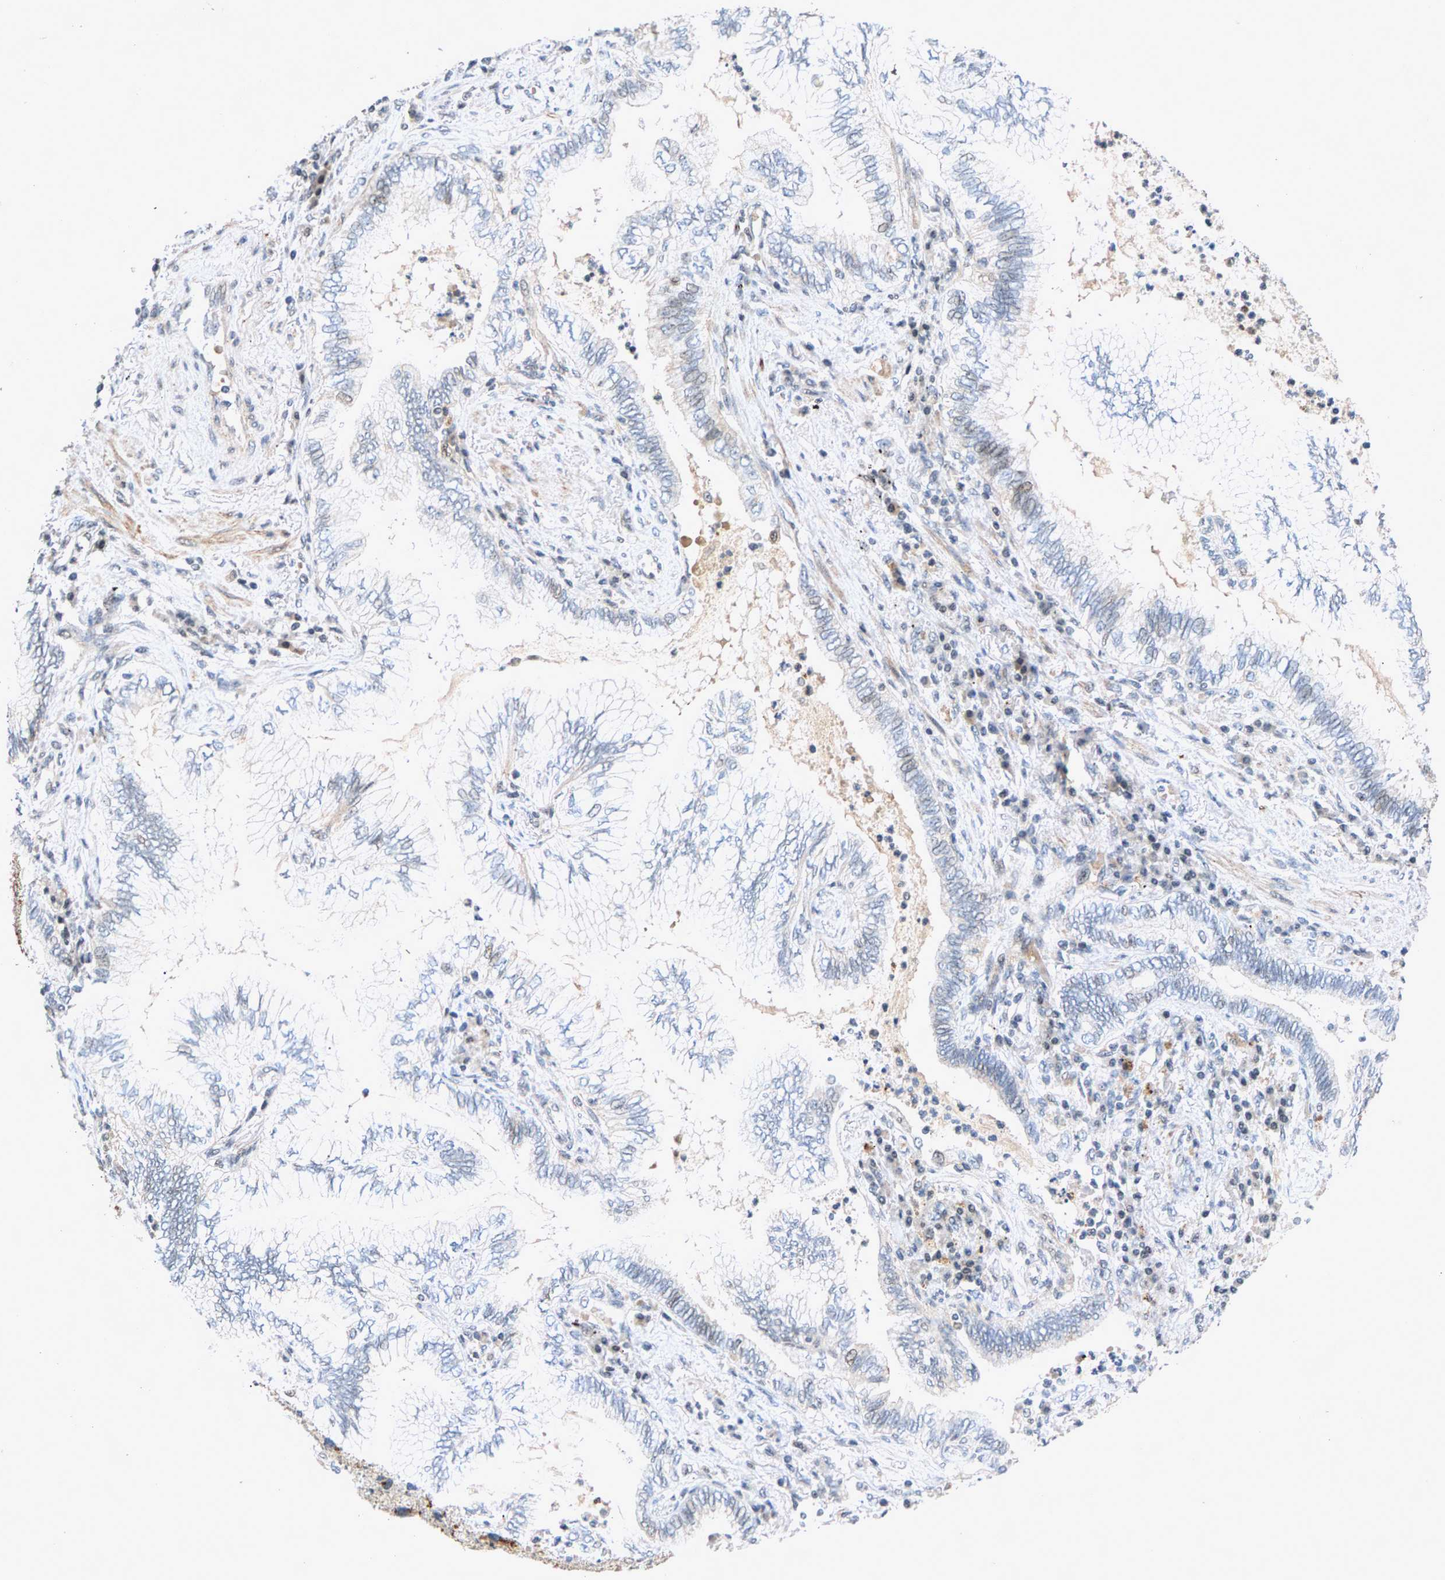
{"staining": {"intensity": "negative", "quantity": "none", "location": "none"}, "tissue": "lung cancer", "cell_type": "Tumor cells", "image_type": "cancer", "snomed": [{"axis": "morphology", "description": "Normal tissue, NOS"}, {"axis": "morphology", "description": "Adenocarcinoma, NOS"}, {"axis": "topography", "description": "Bronchus"}, {"axis": "topography", "description": "Lung"}], "caption": "This is a photomicrograph of immunohistochemistry staining of adenocarcinoma (lung), which shows no expression in tumor cells. Brightfield microscopy of immunohistochemistry (IHC) stained with DAB (3,3'-diaminobenzidine) (brown) and hematoxylin (blue), captured at high magnification.", "gene": "ZPR1", "patient": {"sex": "female", "age": 70}}